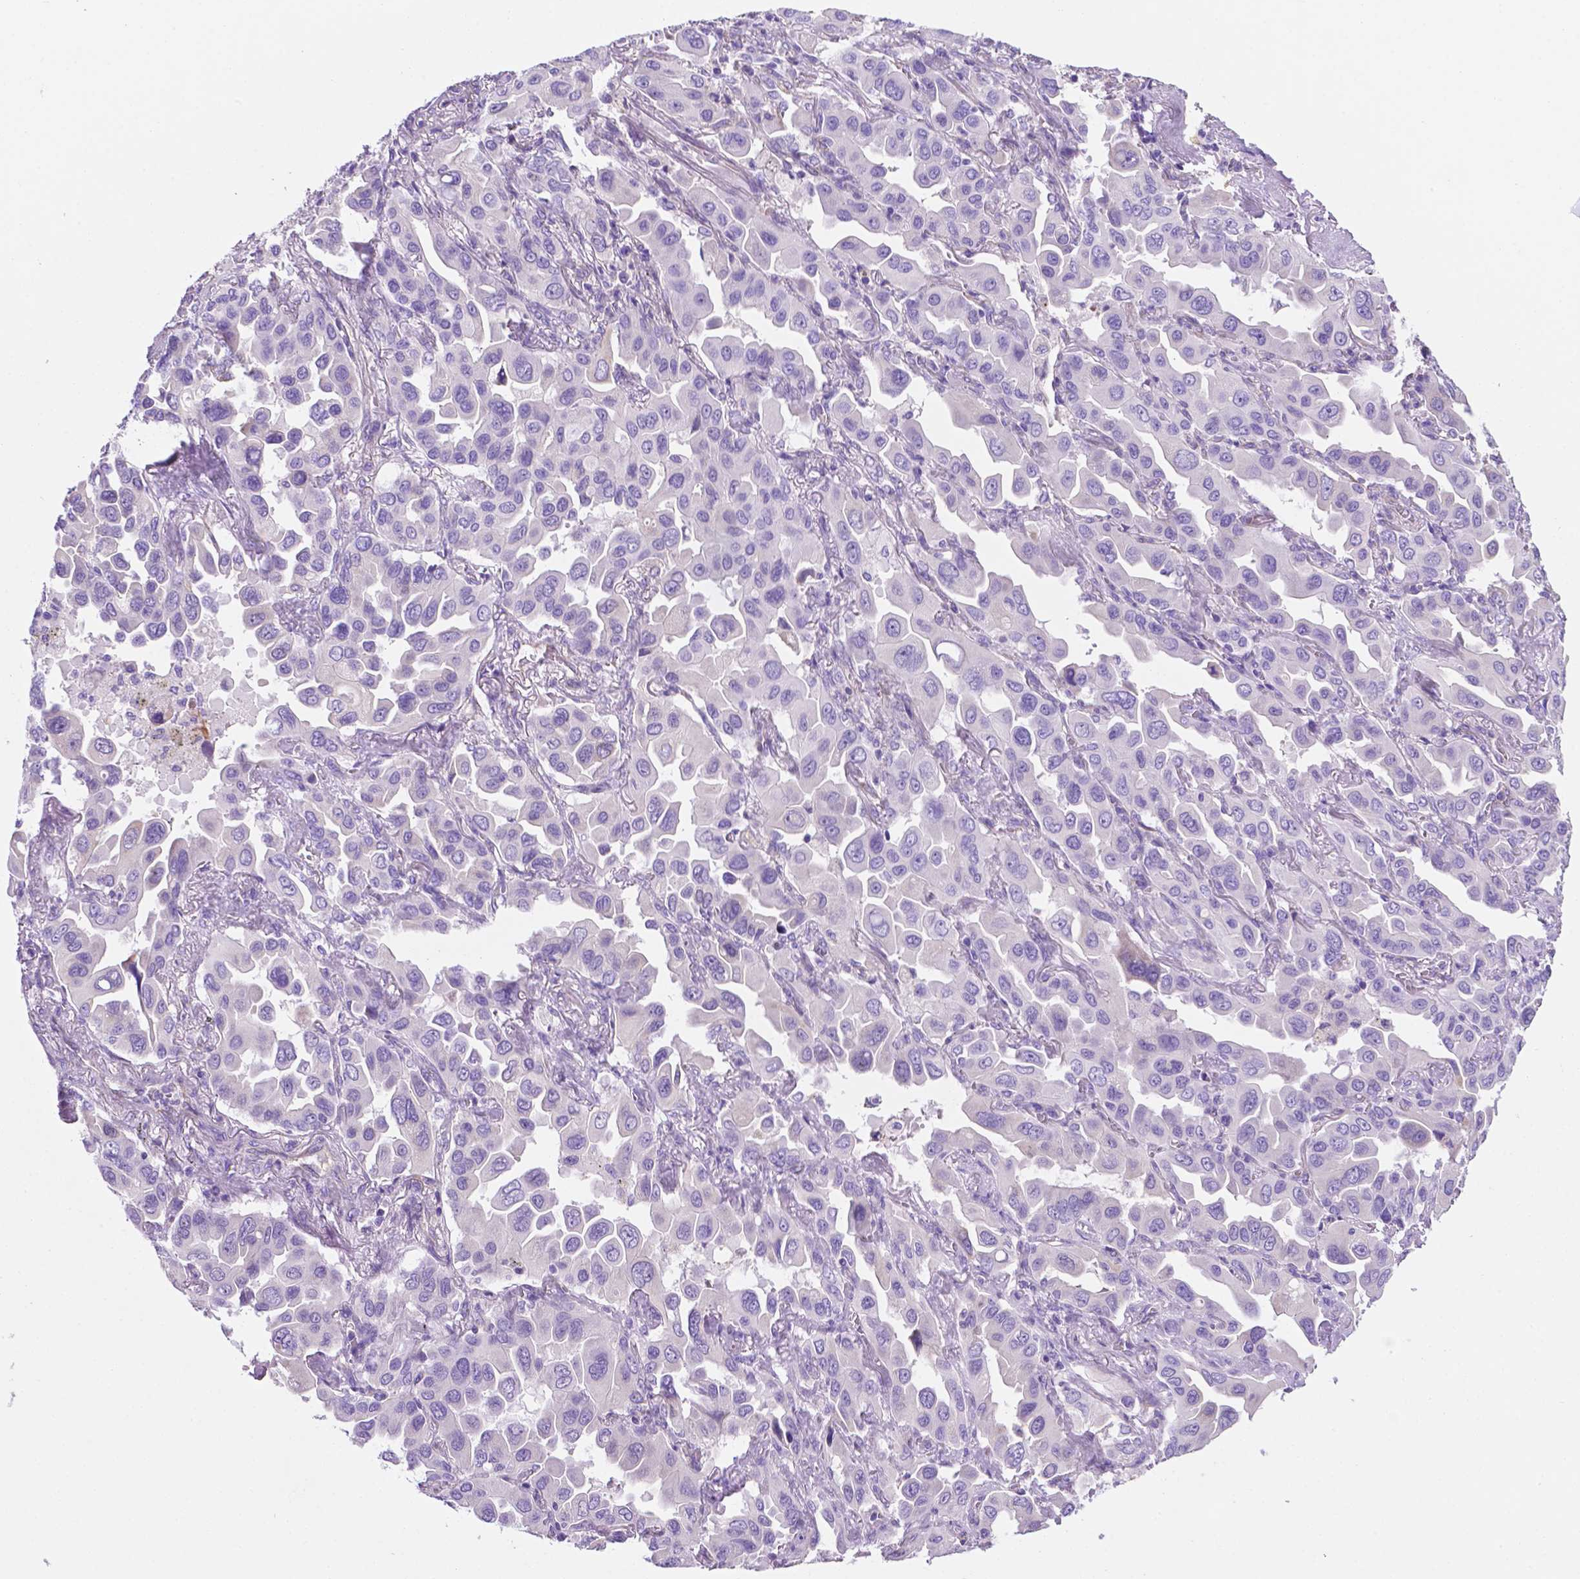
{"staining": {"intensity": "negative", "quantity": "none", "location": "none"}, "tissue": "lung cancer", "cell_type": "Tumor cells", "image_type": "cancer", "snomed": [{"axis": "morphology", "description": "Adenocarcinoma, NOS"}, {"axis": "topography", "description": "Lung"}], "caption": "The immunohistochemistry micrograph has no significant positivity in tumor cells of adenocarcinoma (lung) tissue.", "gene": "CEACAM7", "patient": {"sex": "male", "age": 64}}